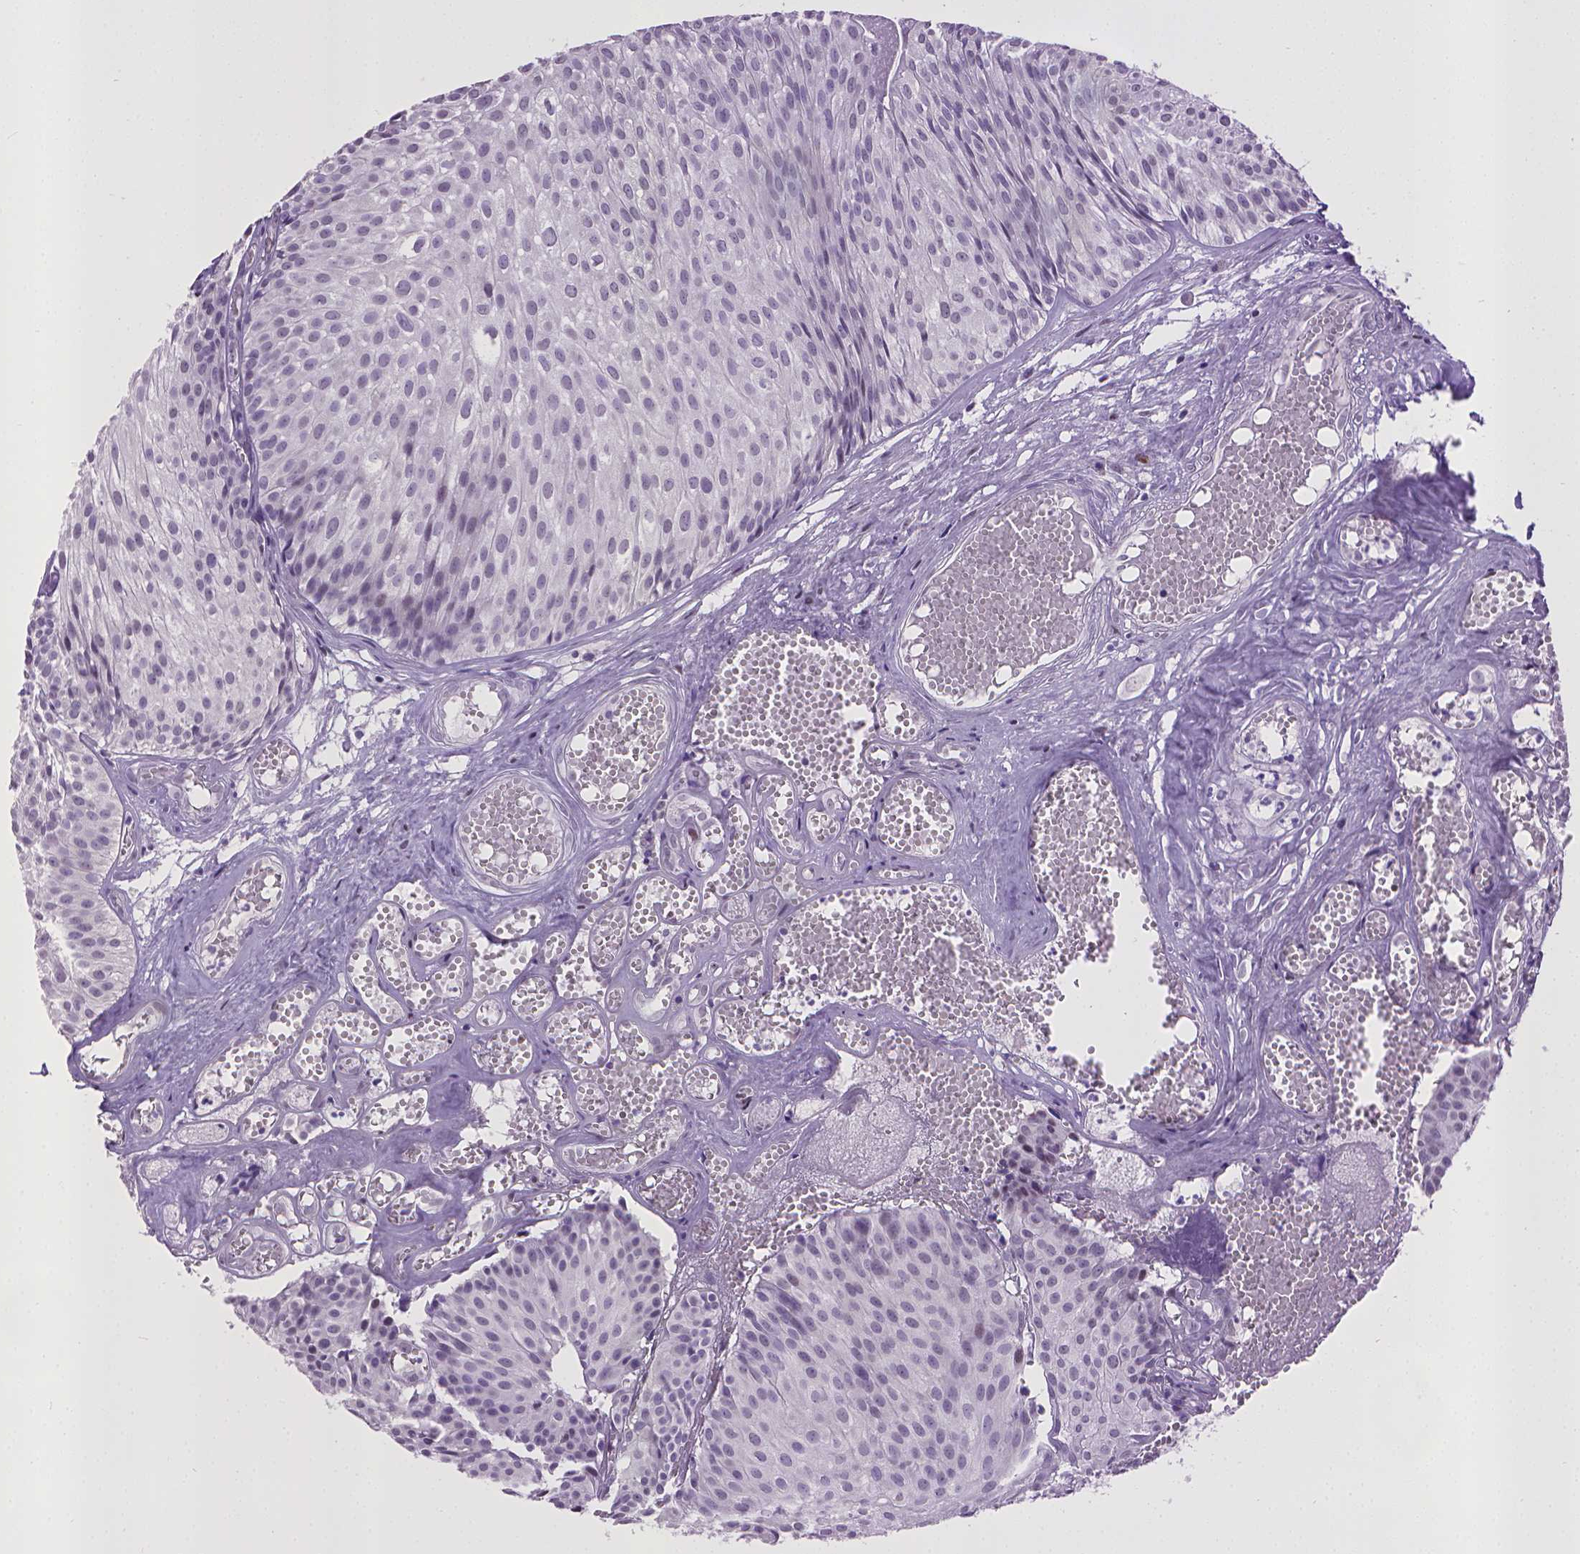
{"staining": {"intensity": "negative", "quantity": "none", "location": "none"}, "tissue": "urothelial cancer", "cell_type": "Tumor cells", "image_type": "cancer", "snomed": [{"axis": "morphology", "description": "Urothelial carcinoma, Low grade"}, {"axis": "topography", "description": "Urinary bladder"}], "caption": "Protein analysis of urothelial cancer reveals no significant staining in tumor cells.", "gene": "KMO", "patient": {"sex": "male", "age": 63}}